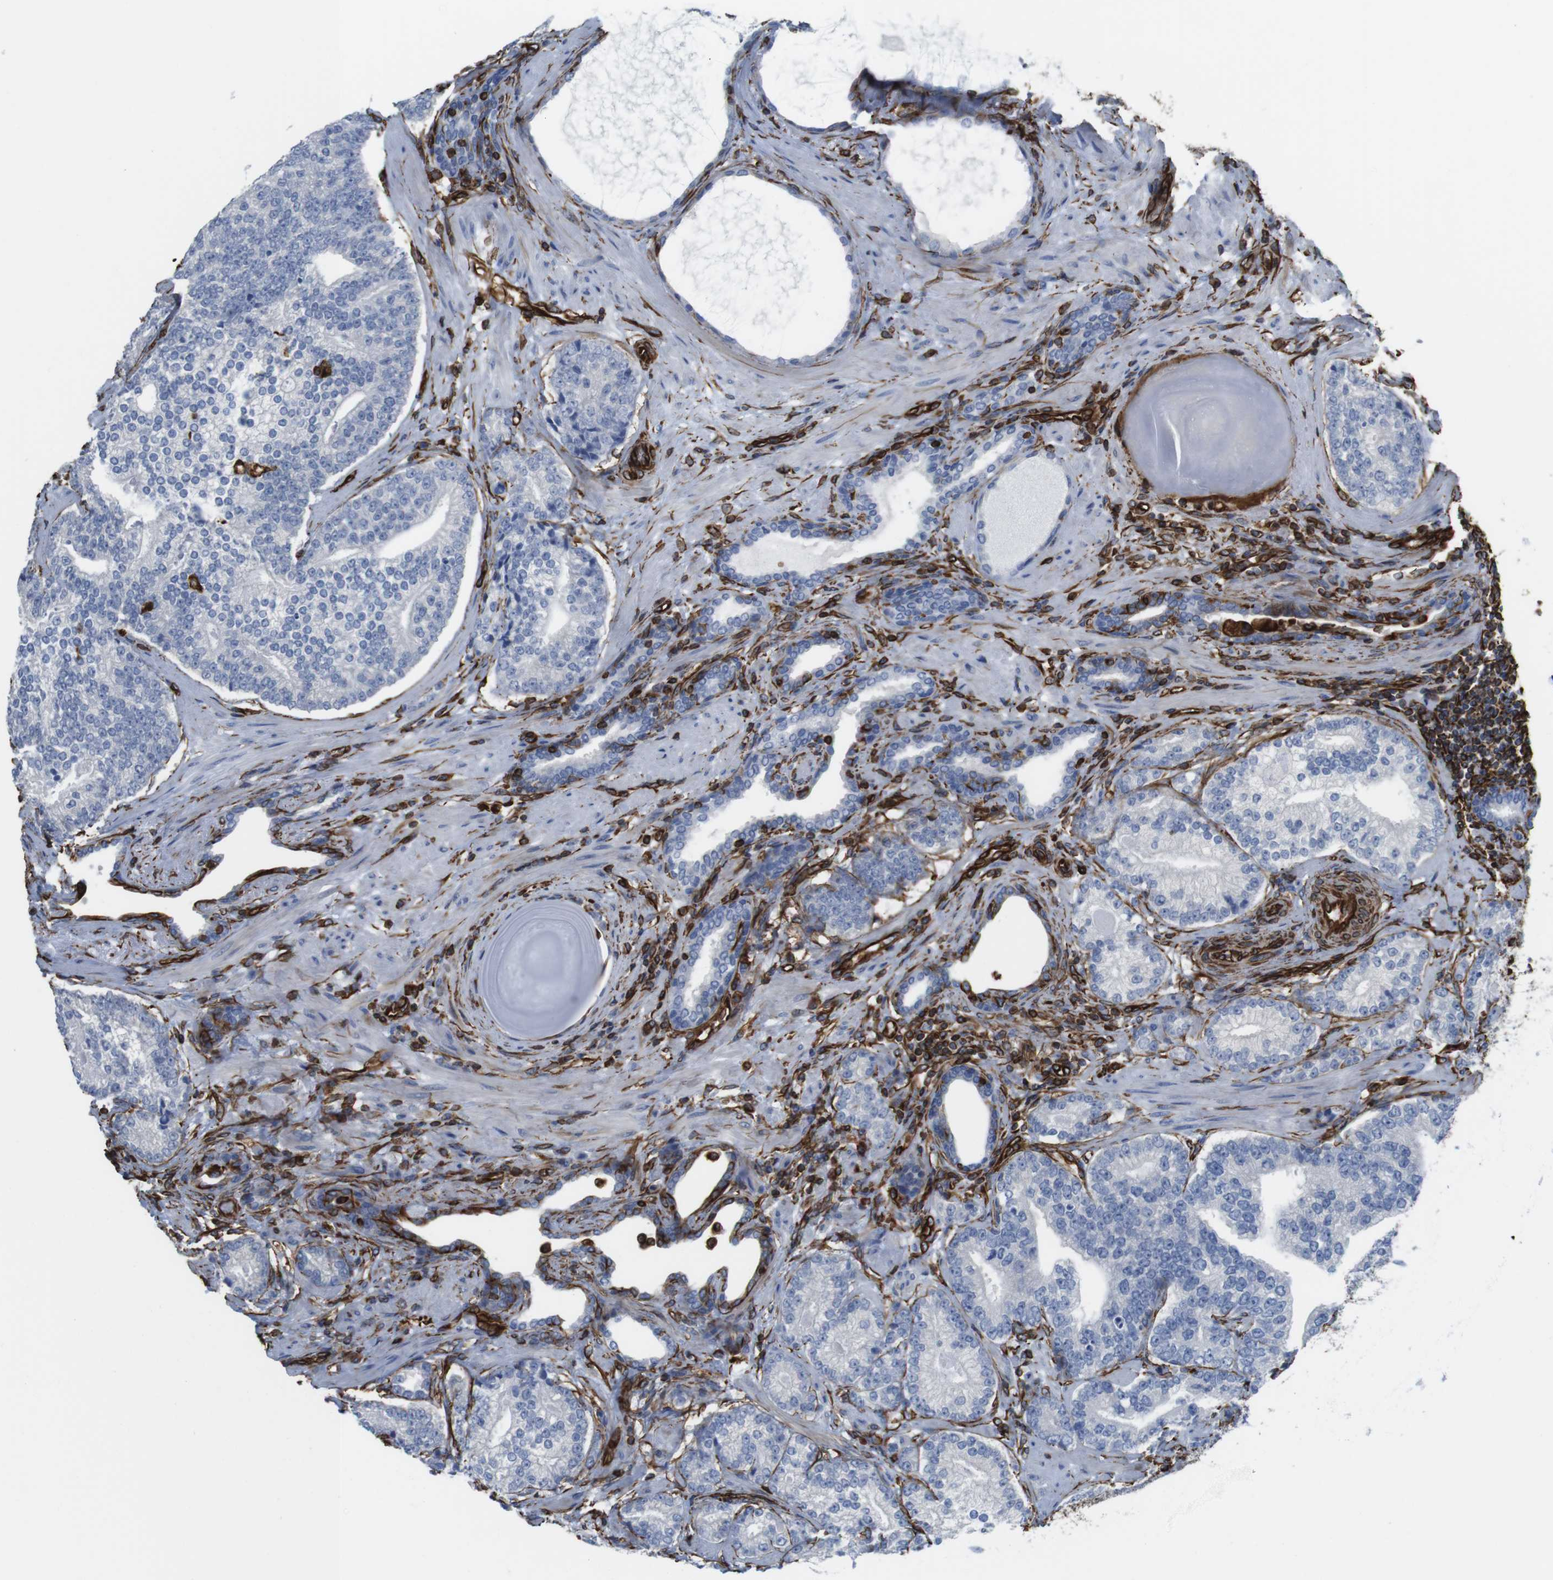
{"staining": {"intensity": "negative", "quantity": "none", "location": "none"}, "tissue": "prostate cancer", "cell_type": "Tumor cells", "image_type": "cancer", "snomed": [{"axis": "morphology", "description": "Adenocarcinoma, High grade"}, {"axis": "topography", "description": "Prostate"}], "caption": "A high-resolution image shows immunohistochemistry staining of adenocarcinoma (high-grade) (prostate), which exhibits no significant staining in tumor cells.", "gene": "RALGPS1", "patient": {"sex": "male", "age": 61}}